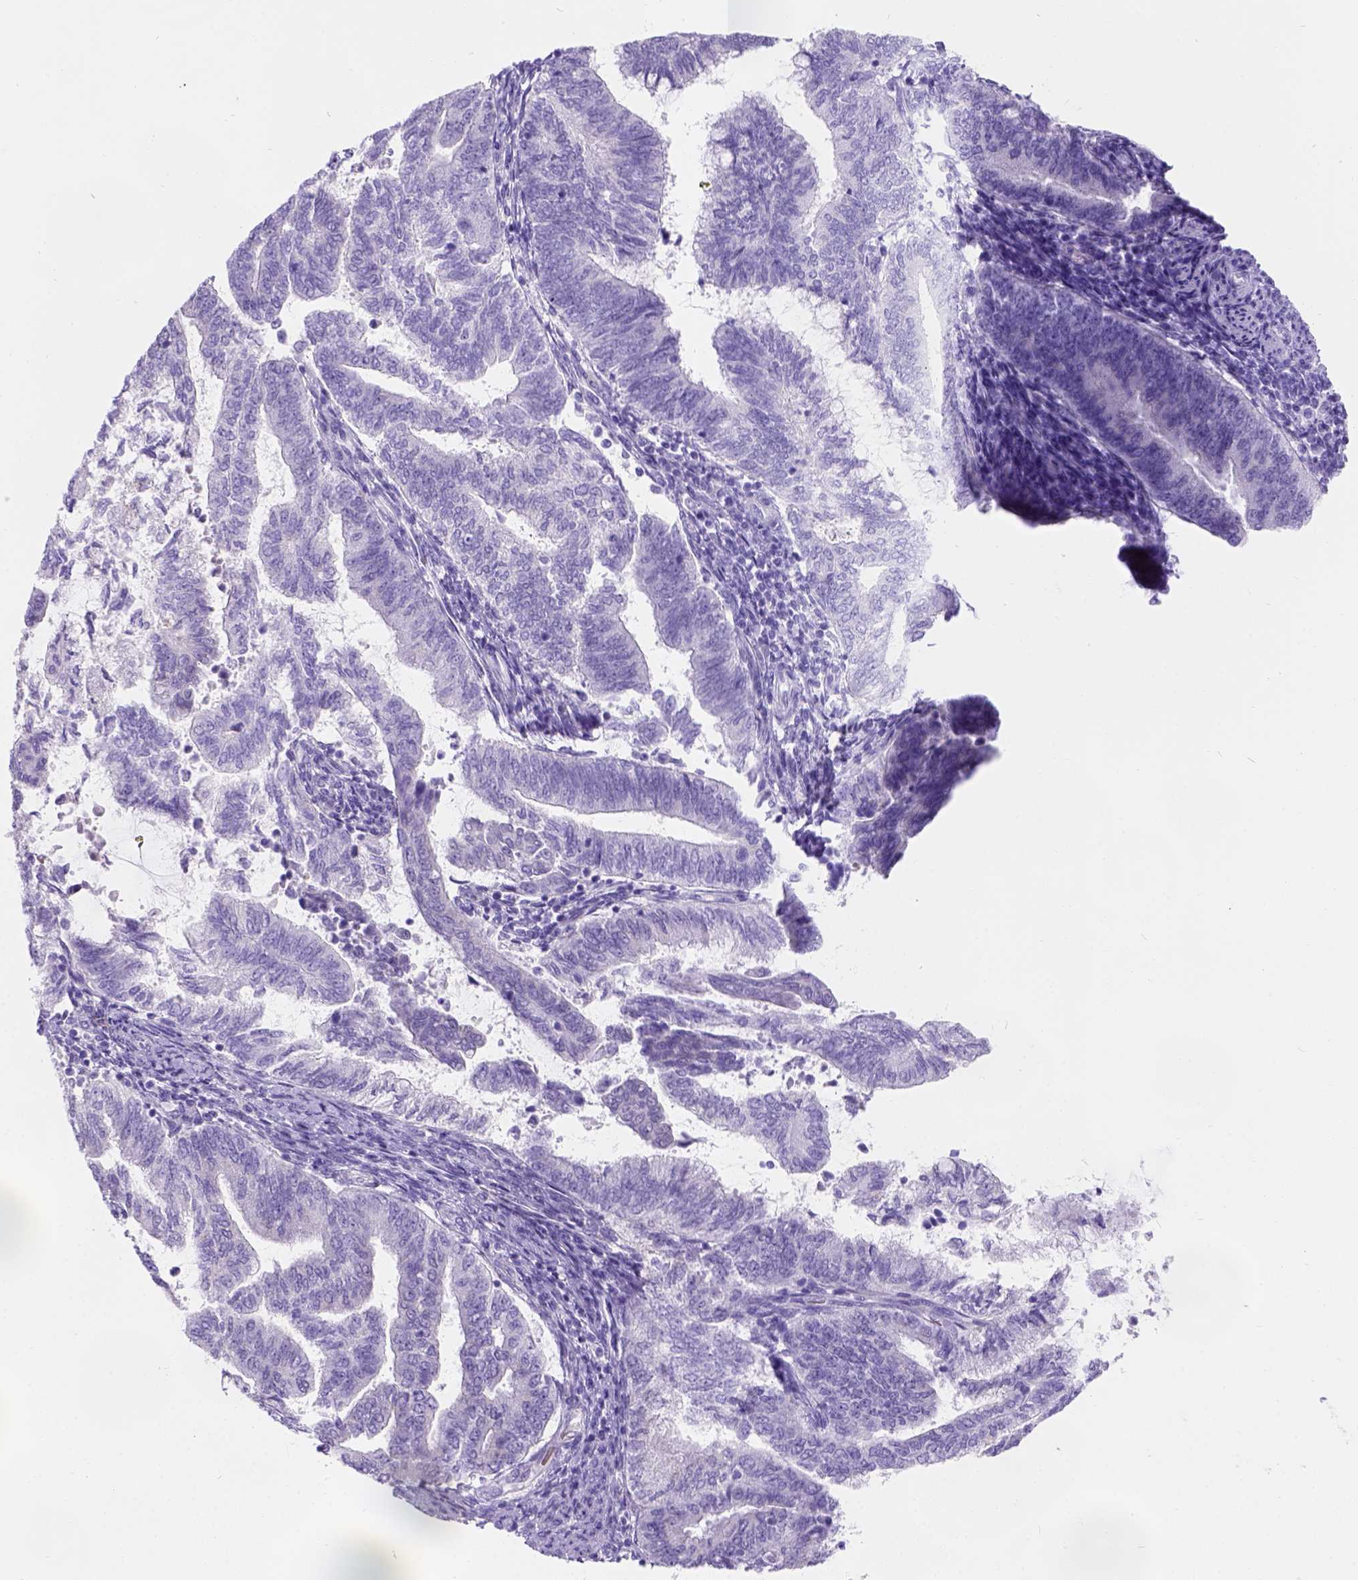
{"staining": {"intensity": "negative", "quantity": "none", "location": "none"}, "tissue": "endometrial cancer", "cell_type": "Tumor cells", "image_type": "cancer", "snomed": [{"axis": "morphology", "description": "Adenocarcinoma, NOS"}, {"axis": "topography", "description": "Endometrium"}], "caption": "Immunohistochemistry of human adenocarcinoma (endometrial) exhibits no expression in tumor cells. (Stains: DAB IHC with hematoxylin counter stain, Microscopy: brightfield microscopy at high magnification).", "gene": "PHF7", "patient": {"sex": "female", "age": 65}}